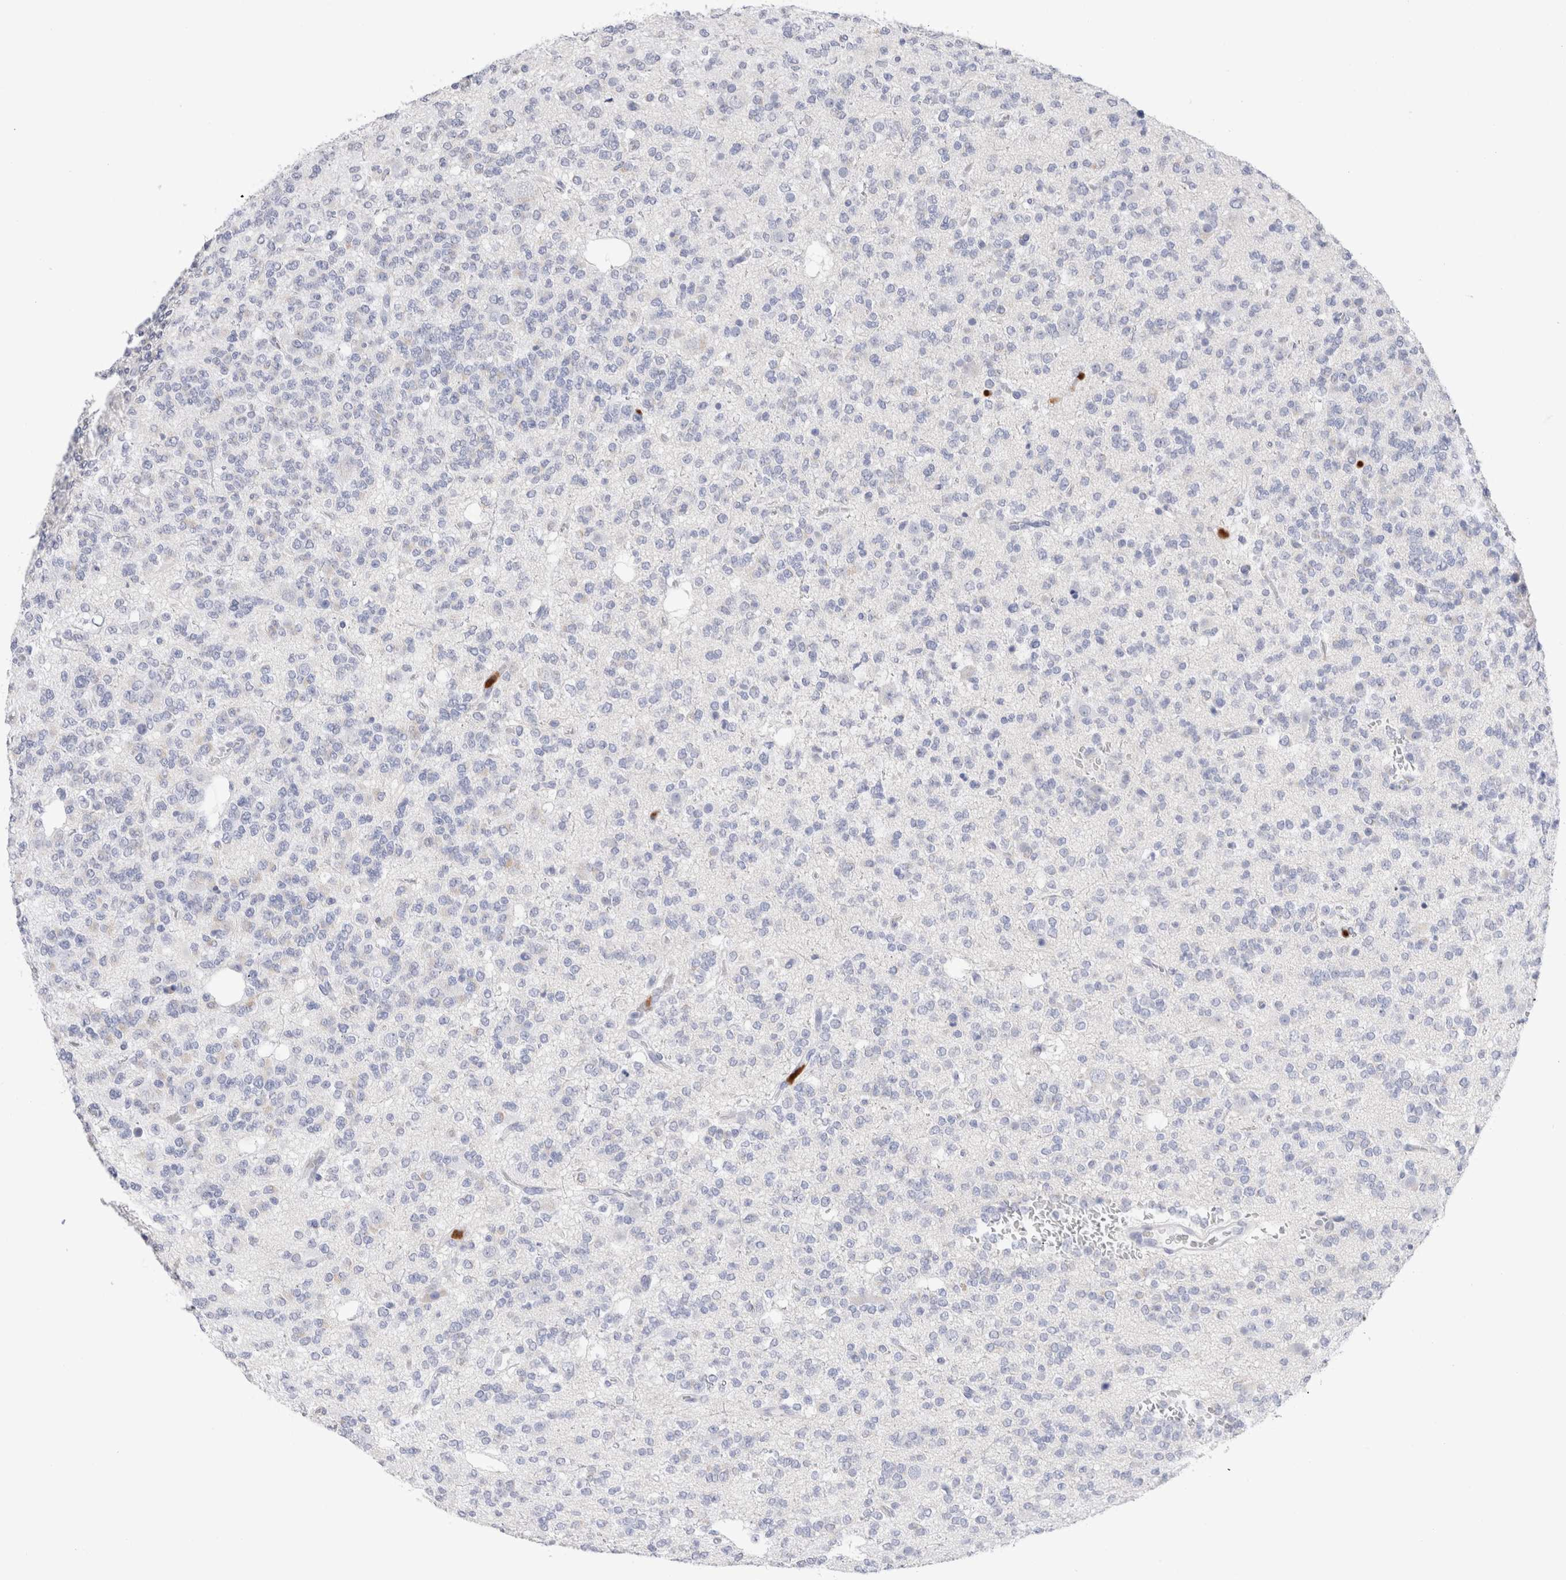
{"staining": {"intensity": "negative", "quantity": "none", "location": "none"}, "tissue": "glioma", "cell_type": "Tumor cells", "image_type": "cancer", "snomed": [{"axis": "morphology", "description": "Glioma, malignant, Low grade"}, {"axis": "topography", "description": "Brain"}], "caption": "This image is of glioma stained with immunohistochemistry to label a protein in brown with the nuclei are counter-stained blue. There is no staining in tumor cells.", "gene": "SLC10A5", "patient": {"sex": "male", "age": 38}}